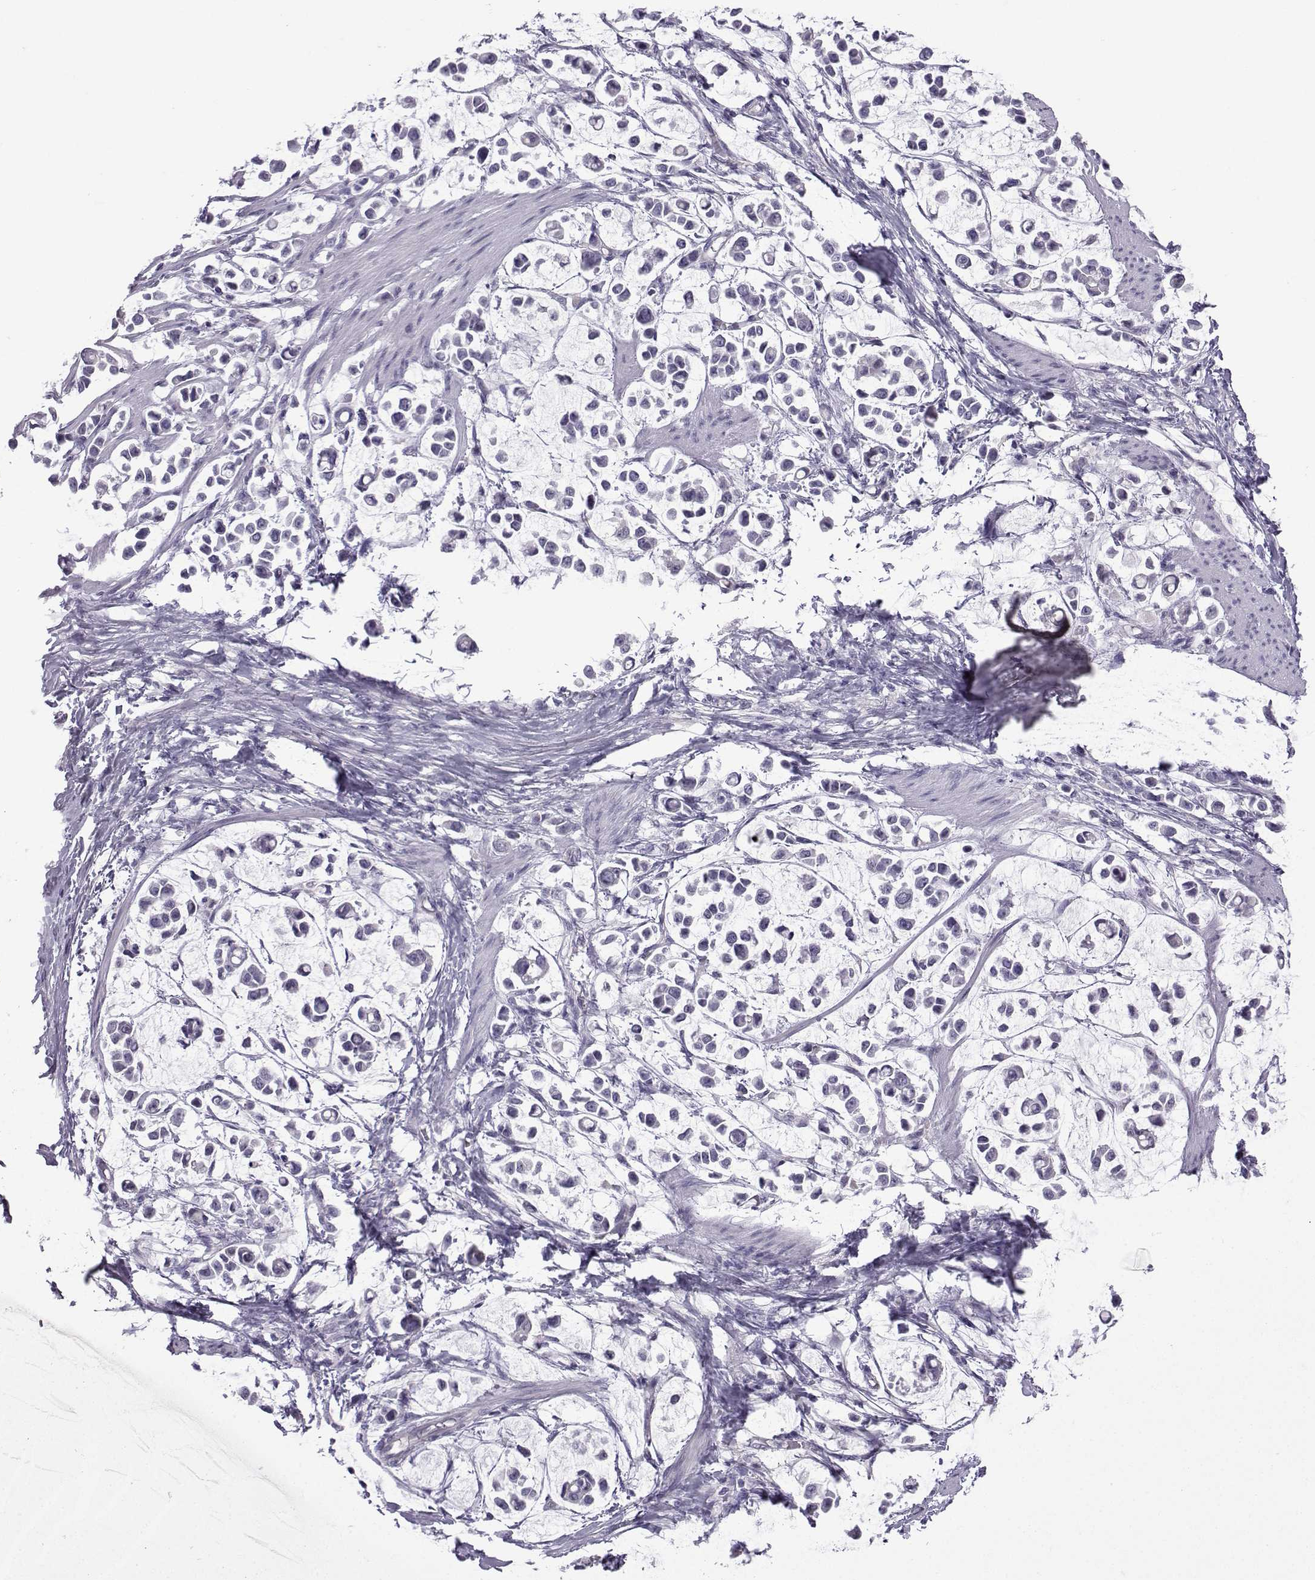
{"staining": {"intensity": "negative", "quantity": "none", "location": "none"}, "tissue": "stomach cancer", "cell_type": "Tumor cells", "image_type": "cancer", "snomed": [{"axis": "morphology", "description": "Adenocarcinoma, NOS"}, {"axis": "topography", "description": "Stomach"}], "caption": "This is a image of immunohistochemistry (IHC) staining of stomach cancer, which shows no expression in tumor cells.", "gene": "CFAP53", "patient": {"sex": "male", "age": 82}}